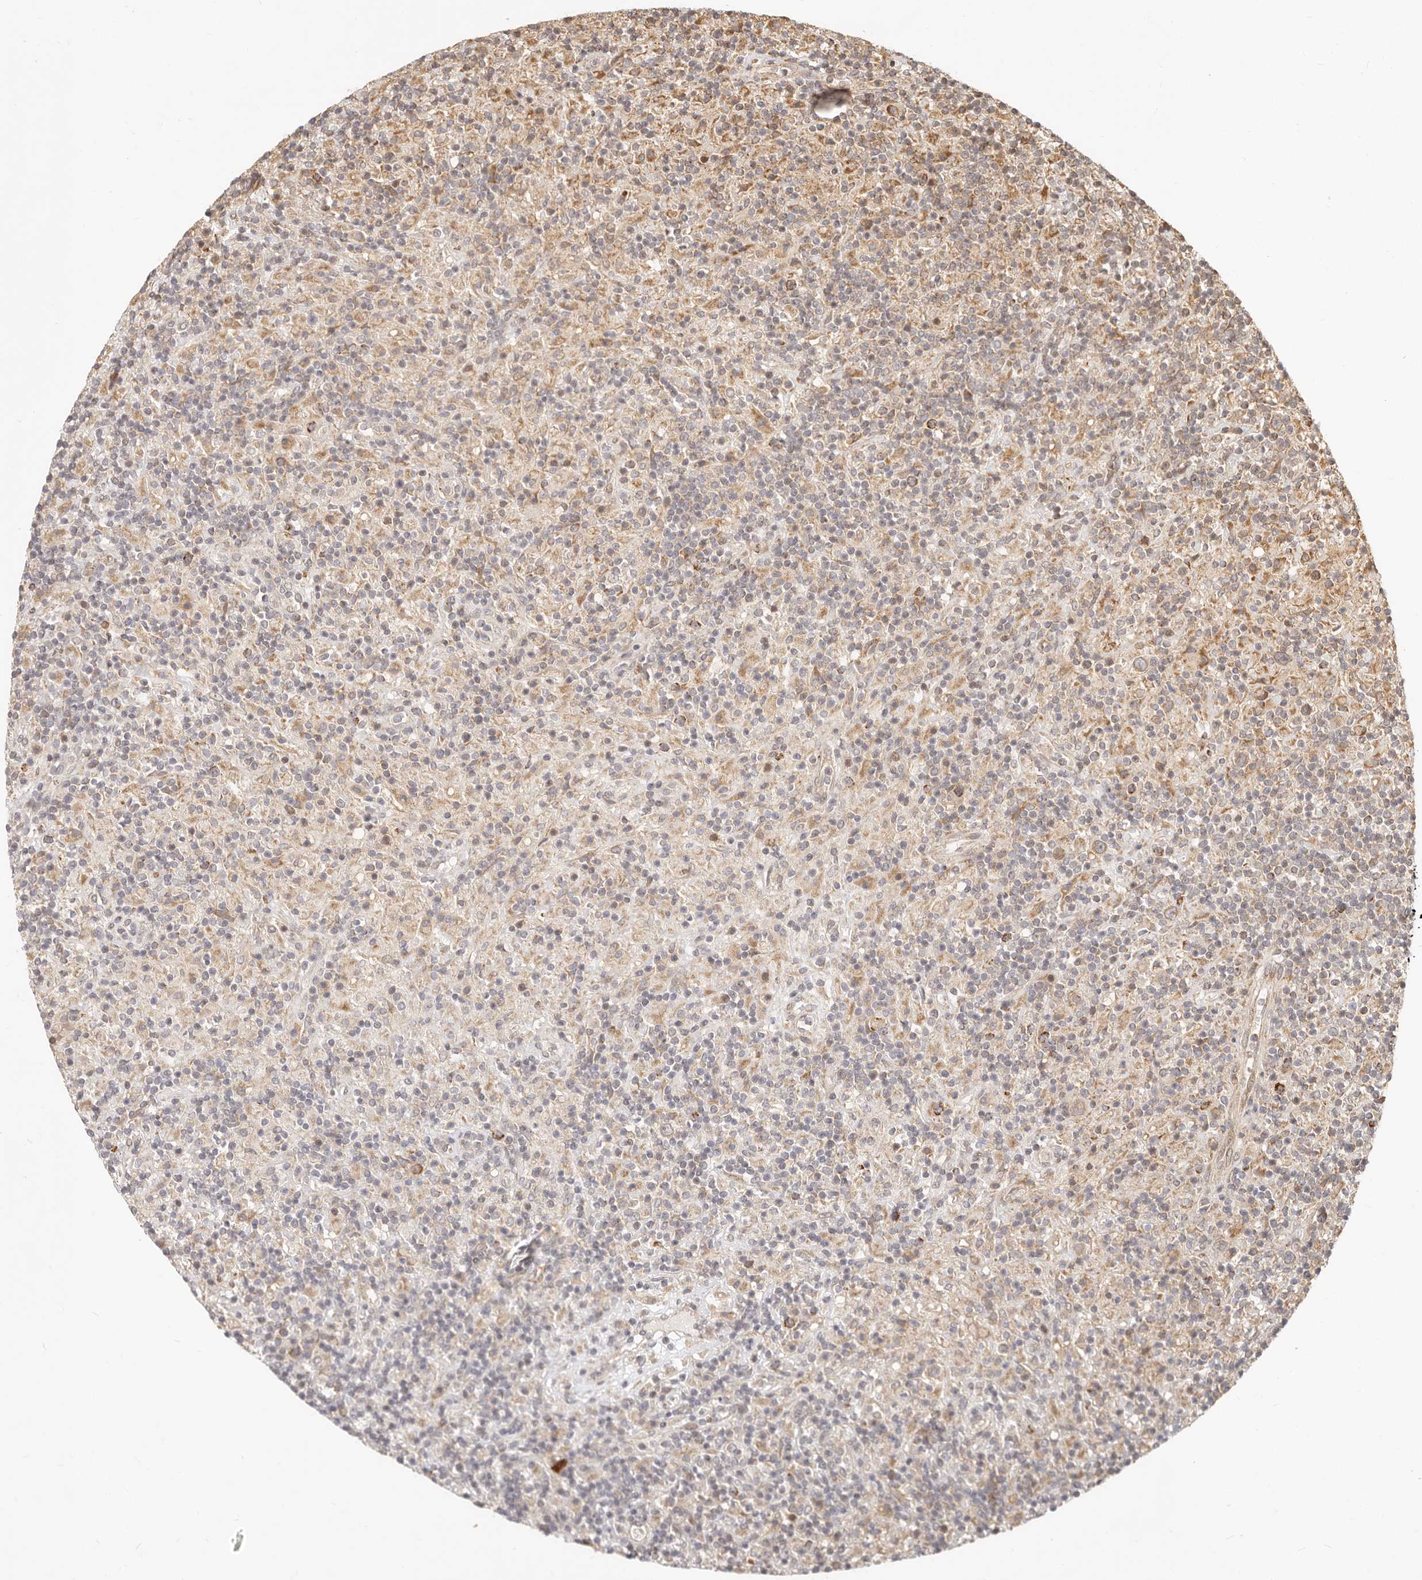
{"staining": {"intensity": "weak", "quantity": "25%-75%", "location": "cytoplasmic/membranous"}, "tissue": "lymphoma", "cell_type": "Tumor cells", "image_type": "cancer", "snomed": [{"axis": "morphology", "description": "Hodgkin's disease, NOS"}, {"axis": "topography", "description": "Lymph node"}], "caption": "An image showing weak cytoplasmic/membranous staining in about 25%-75% of tumor cells in lymphoma, as visualized by brown immunohistochemical staining.", "gene": "TIMM17A", "patient": {"sex": "male", "age": 70}}